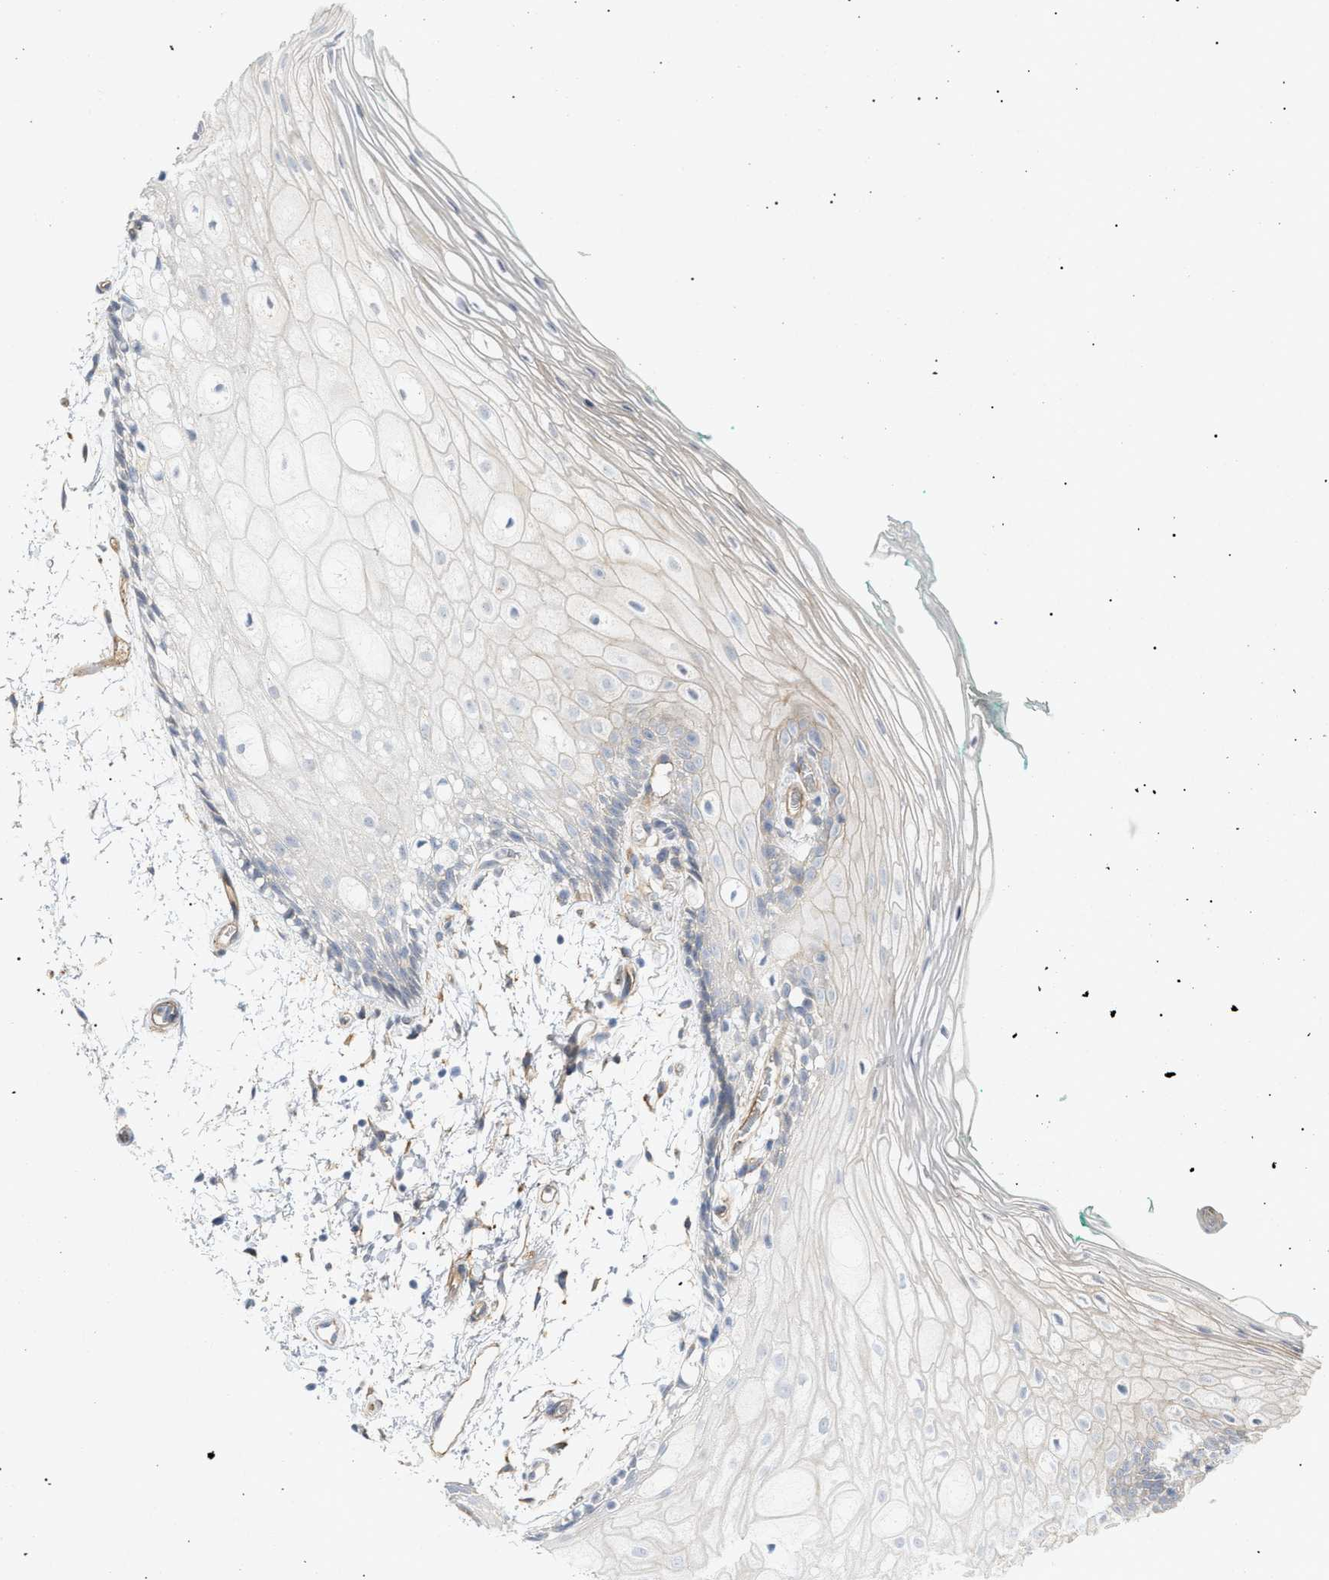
{"staining": {"intensity": "moderate", "quantity": "<25%", "location": "cytoplasmic/membranous"}, "tissue": "oral mucosa", "cell_type": "Squamous epithelial cells", "image_type": "normal", "snomed": [{"axis": "morphology", "description": "Normal tissue, NOS"}, {"axis": "topography", "description": "Skeletal muscle"}, {"axis": "topography", "description": "Oral tissue"}, {"axis": "topography", "description": "Peripheral nerve tissue"}], "caption": "A brown stain shows moderate cytoplasmic/membranous positivity of a protein in squamous epithelial cells of normal oral mucosa.", "gene": "ZFHX2", "patient": {"sex": "female", "age": 84}}